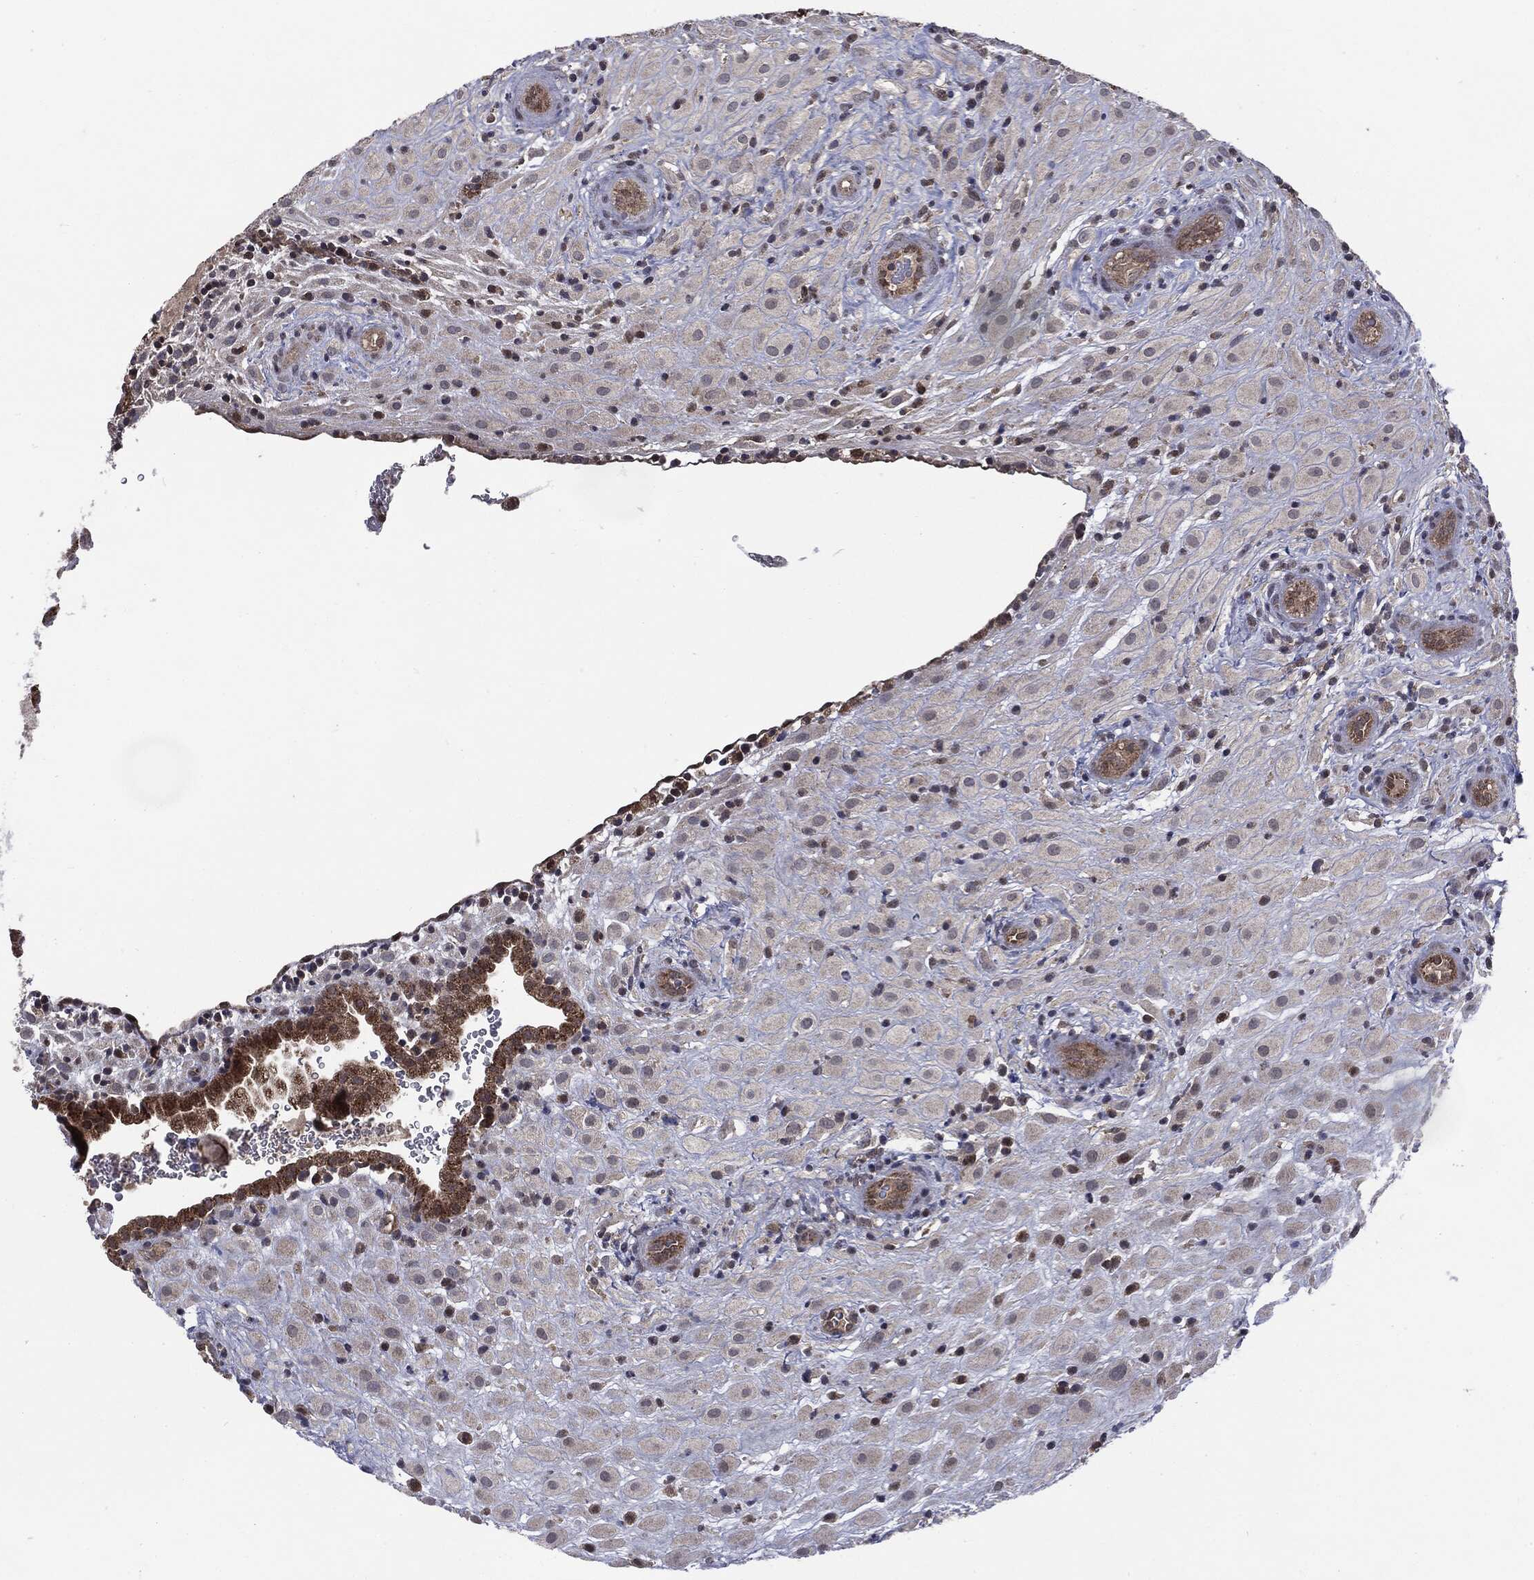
{"staining": {"intensity": "negative", "quantity": "none", "location": "none"}, "tissue": "placenta", "cell_type": "Decidual cells", "image_type": "normal", "snomed": [{"axis": "morphology", "description": "Normal tissue, NOS"}, {"axis": "topography", "description": "Placenta"}], "caption": "Photomicrograph shows no protein expression in decidual cells of unremarkable placenta. (Stains: DAB (3,3'-diaminobenzidine) immunohistochemistry with hematoxylin counter stain, Microscopy: brightfield microscopy at high magnification).", "gene": "PTPA", "patient": {"sex": "female", "age": 19}}